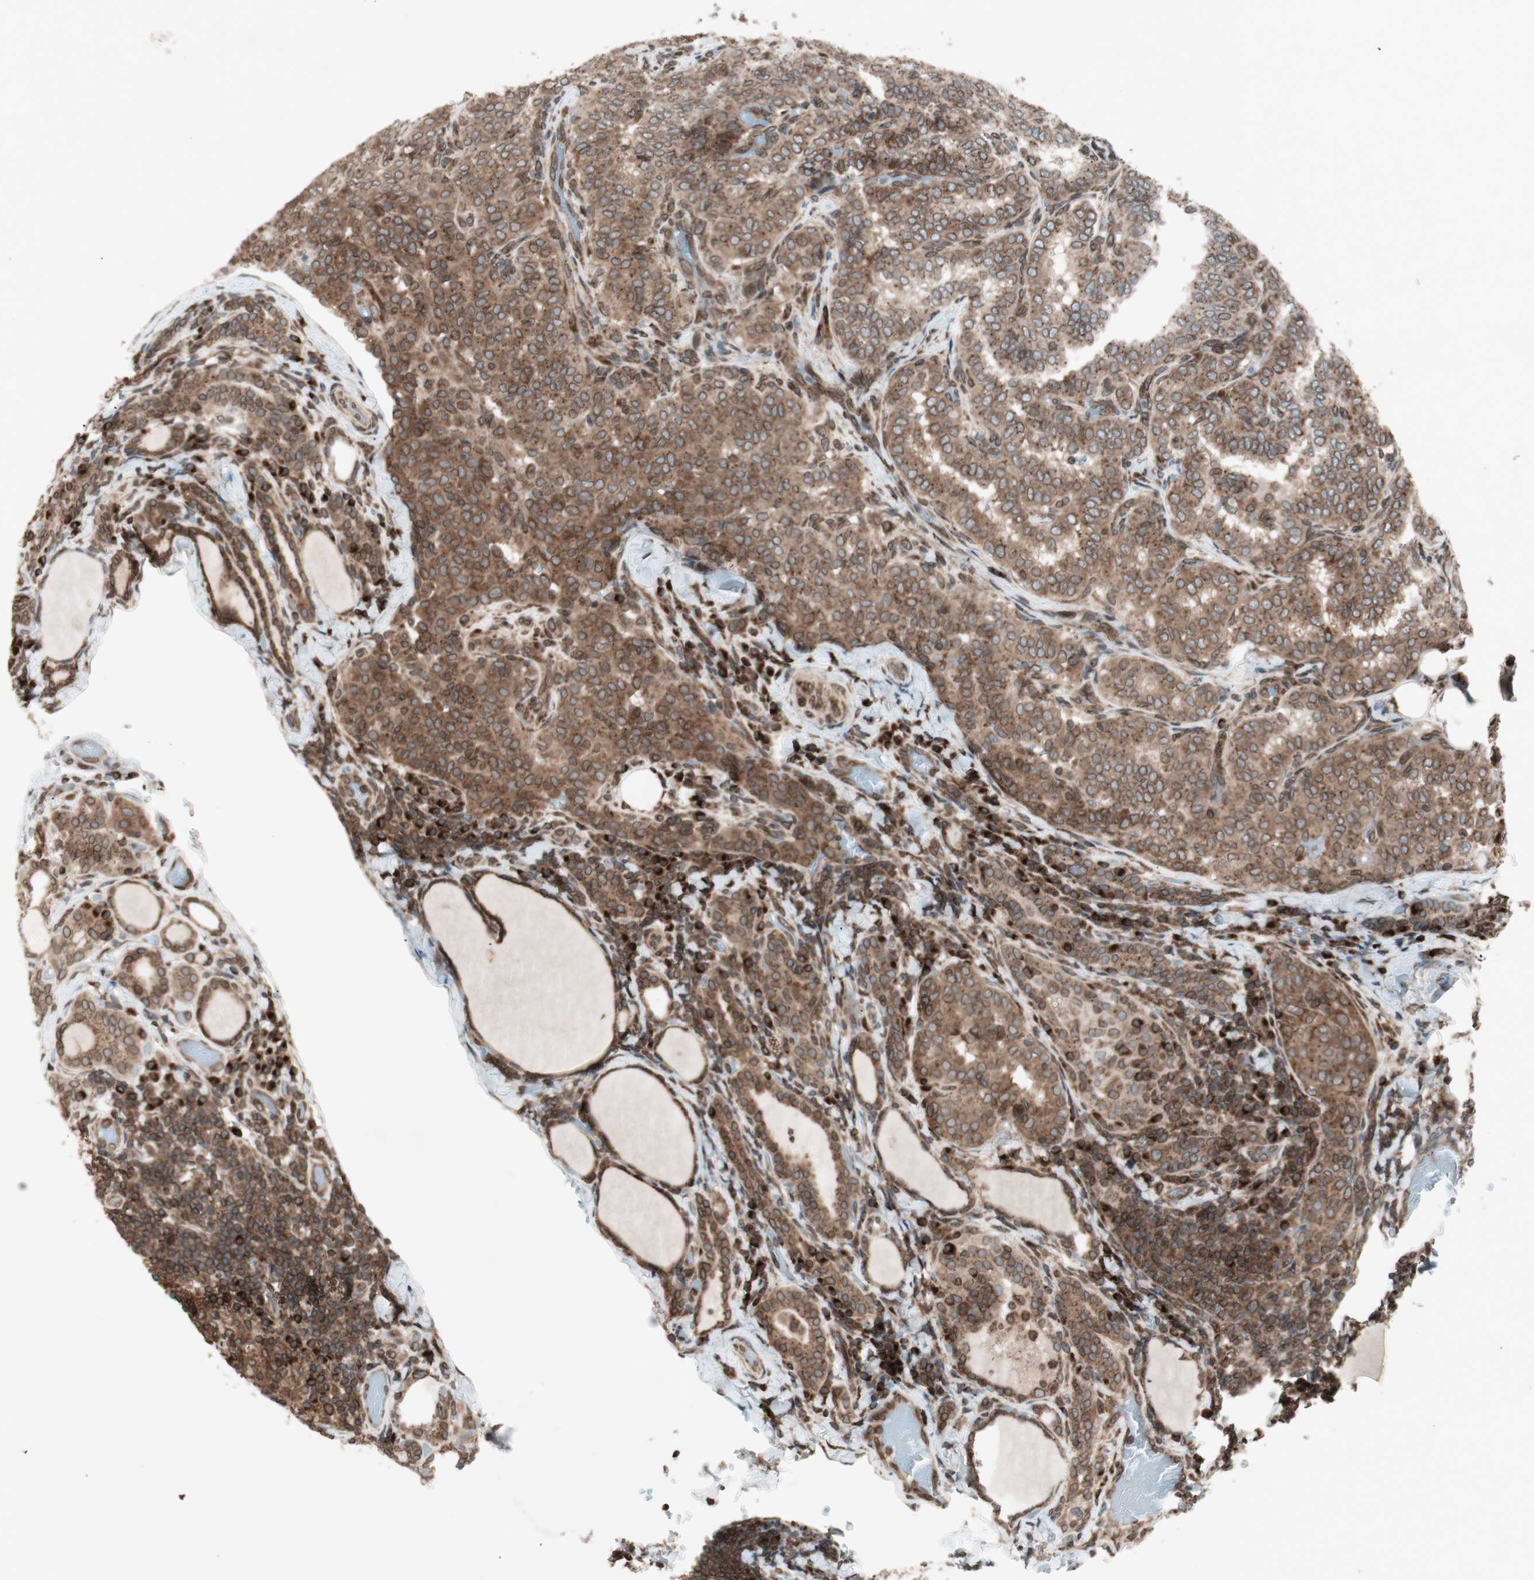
{"staining": {"intensity": "strong", "quantity": ">75%", "location": "cytoplasmic/membranous"}, "tissue": "thyroid cancer", "cell_type": "Tumor cells", "image_type": "cancer", "snomed": [{"axis": "morphology", "description": "Normal tissue, NOS"}, {"axis": "morphology", "description": "Papillary adenocarcinoma, NOS"}, {"axis": "topography", "description": "Thyroid gland"}], "caption": "A brown stain highlights strong cytoplasmic/membranous staining of a protein in human thyroid papillary adenocarcinoma tumor cells. The staining is performed using DAB brown chromogen to label protein expression. The nuclei are counter-stained blue using hematoxylin.", "gene": "NUP62", "patient": {"sex": "female", "age": 30}}